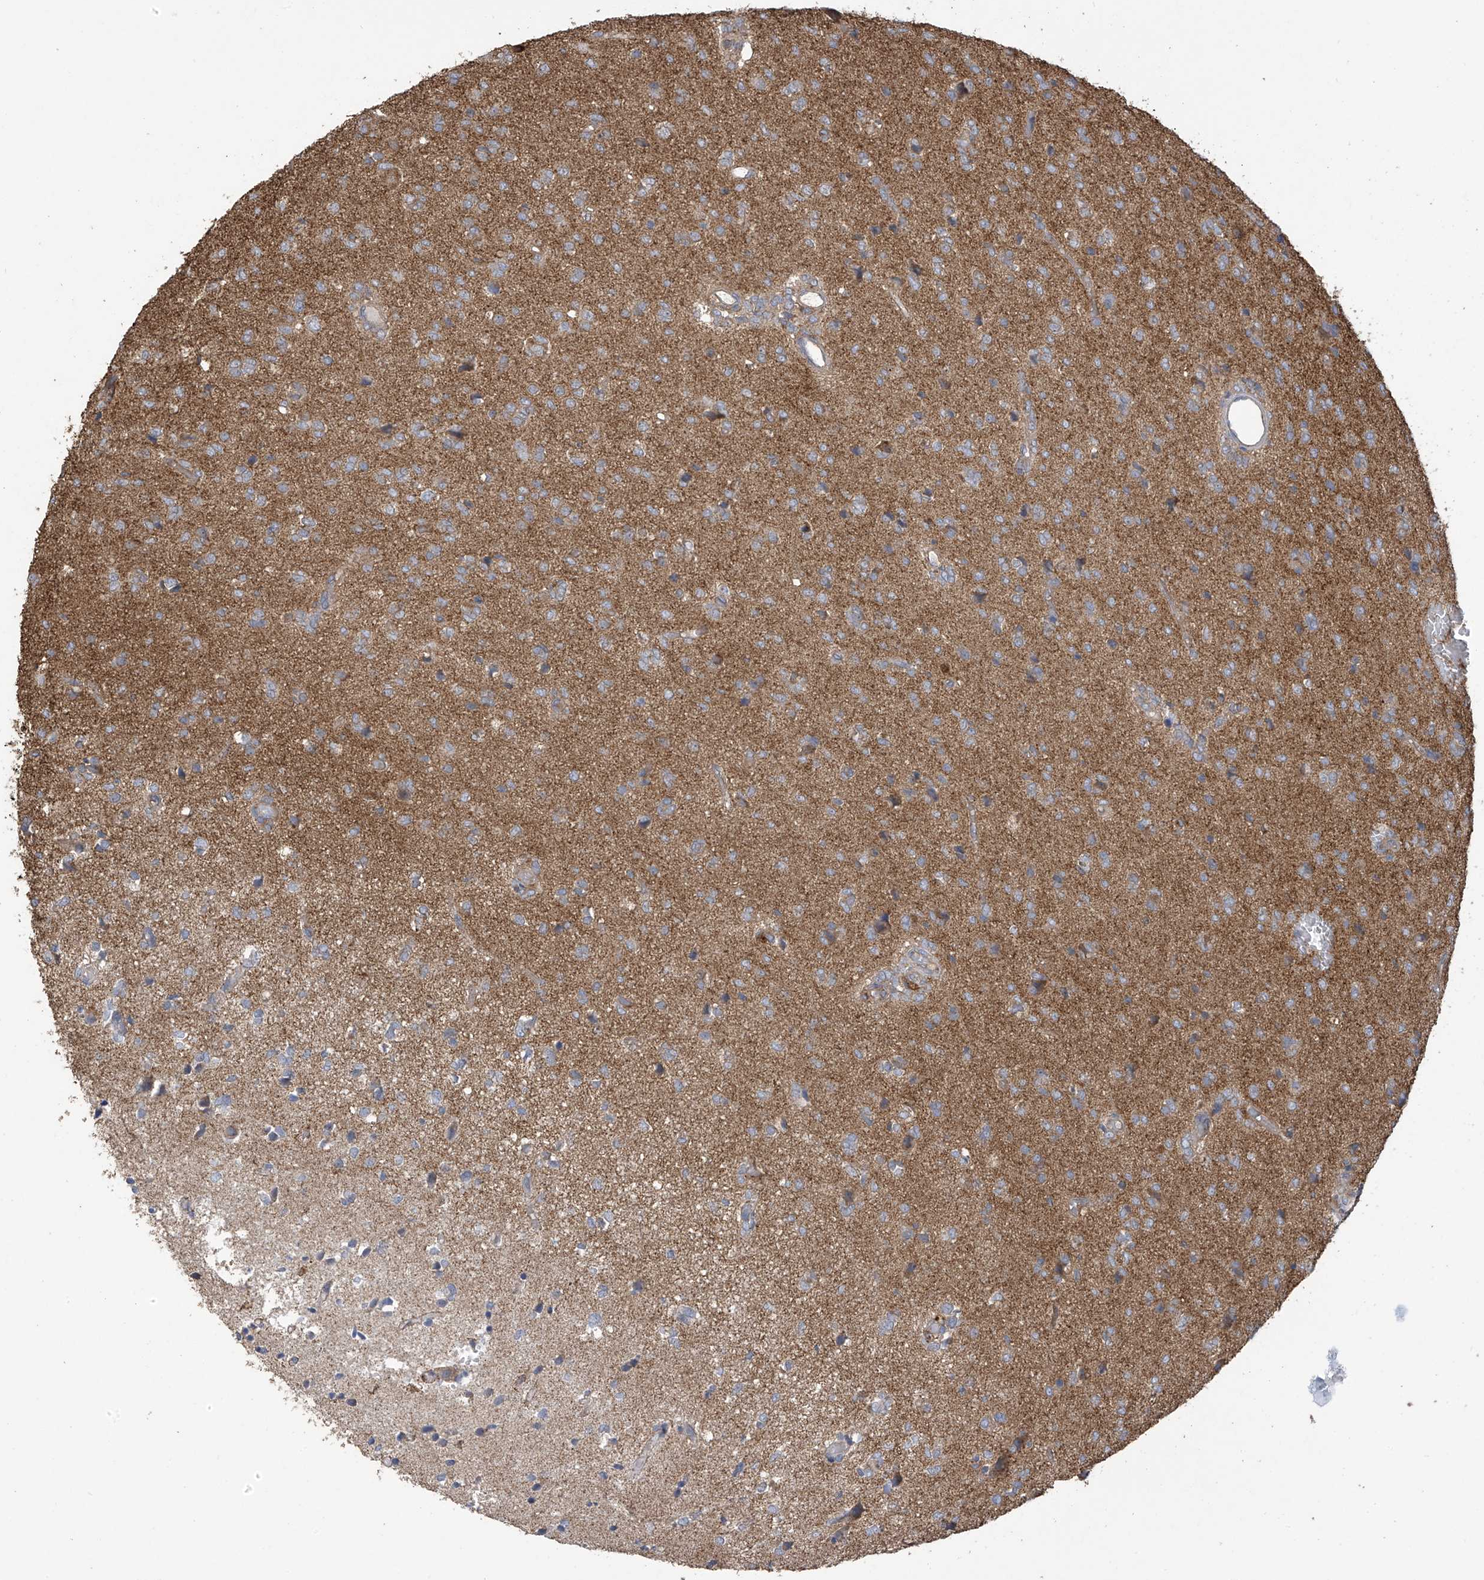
{"staining": {"intensity": "weak", "quantity": "25%-75%", "location": "cytoplasmic/membranous"}, "tissue": "glioma", "cell_type": "Tumor cells", "image_type": "cancer", "snomed": [{"axis": "morphology", "description": "Glioma, malignant, High grade"}, {"axis": "topography", "description": "Brain"}], "caption": "IHC histopathology image of neoplastic tissue: glioma stained using IHC displays low levels of weak protein expression localized specifically in the cytoplasmic/membranous of tumor cells, appearing as a cytoplasmic/membranous brown color.", "gene": "COX10", "patient": {"sex": "female", "age": 59}}